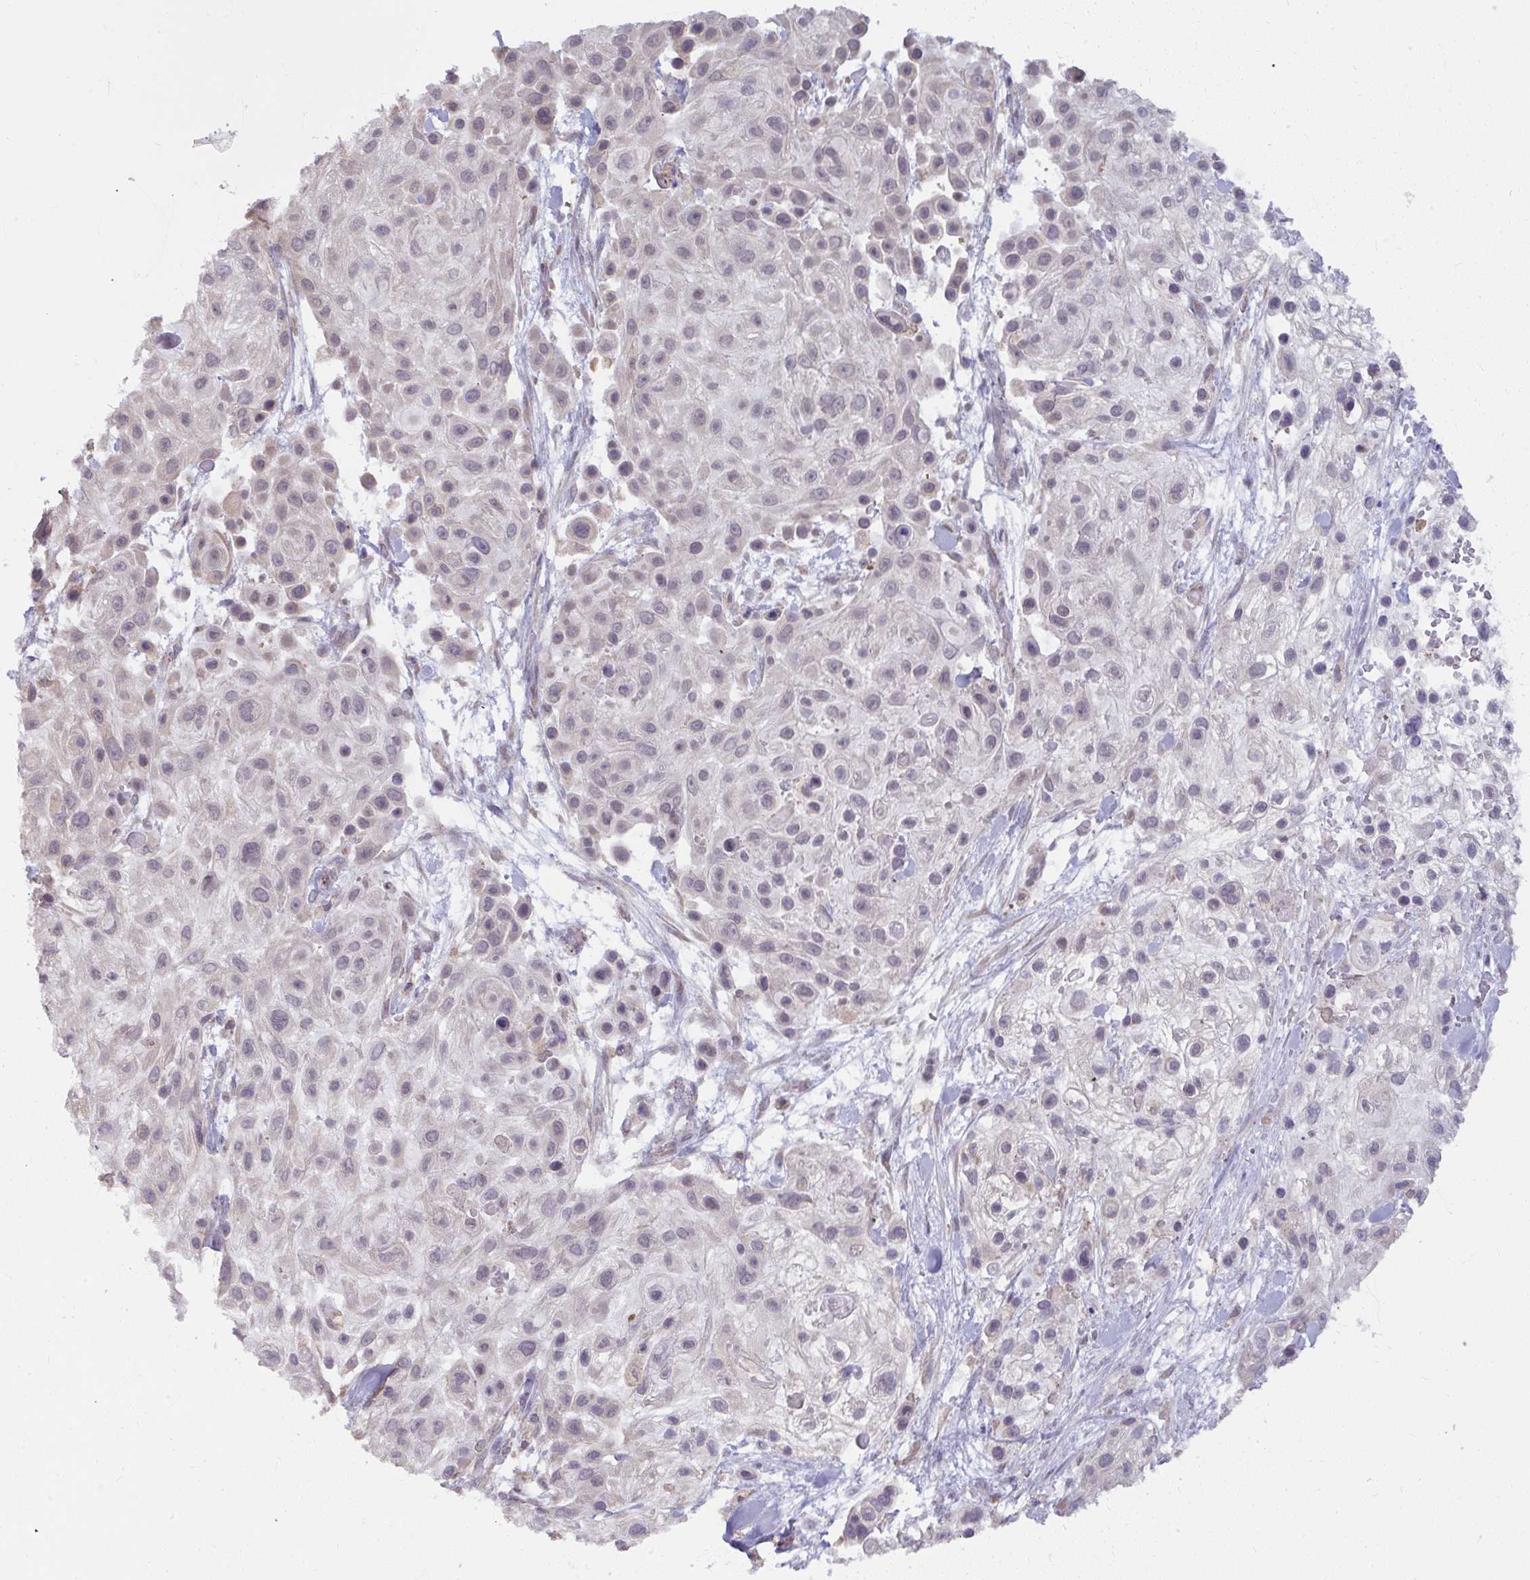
{"staining": {"intensity": "negative", "quantity": "none", "location": "none"}, "tissue": "skin cancer", "cell_type": "Tumor cells", "image_type": "cancer", "snomed": [{"axis": "morphology", "description": "Squamous cell carcinoma, NOS"}, {"axis": "topography", "description": "Skin"}], "caption": "Photomicrograph shows no protein positivity in tumor cells of squamous cell carcinoma (skin) tissue.", "gene": "NMNAT1", "patient": {"sex": "male", "age": 67}}